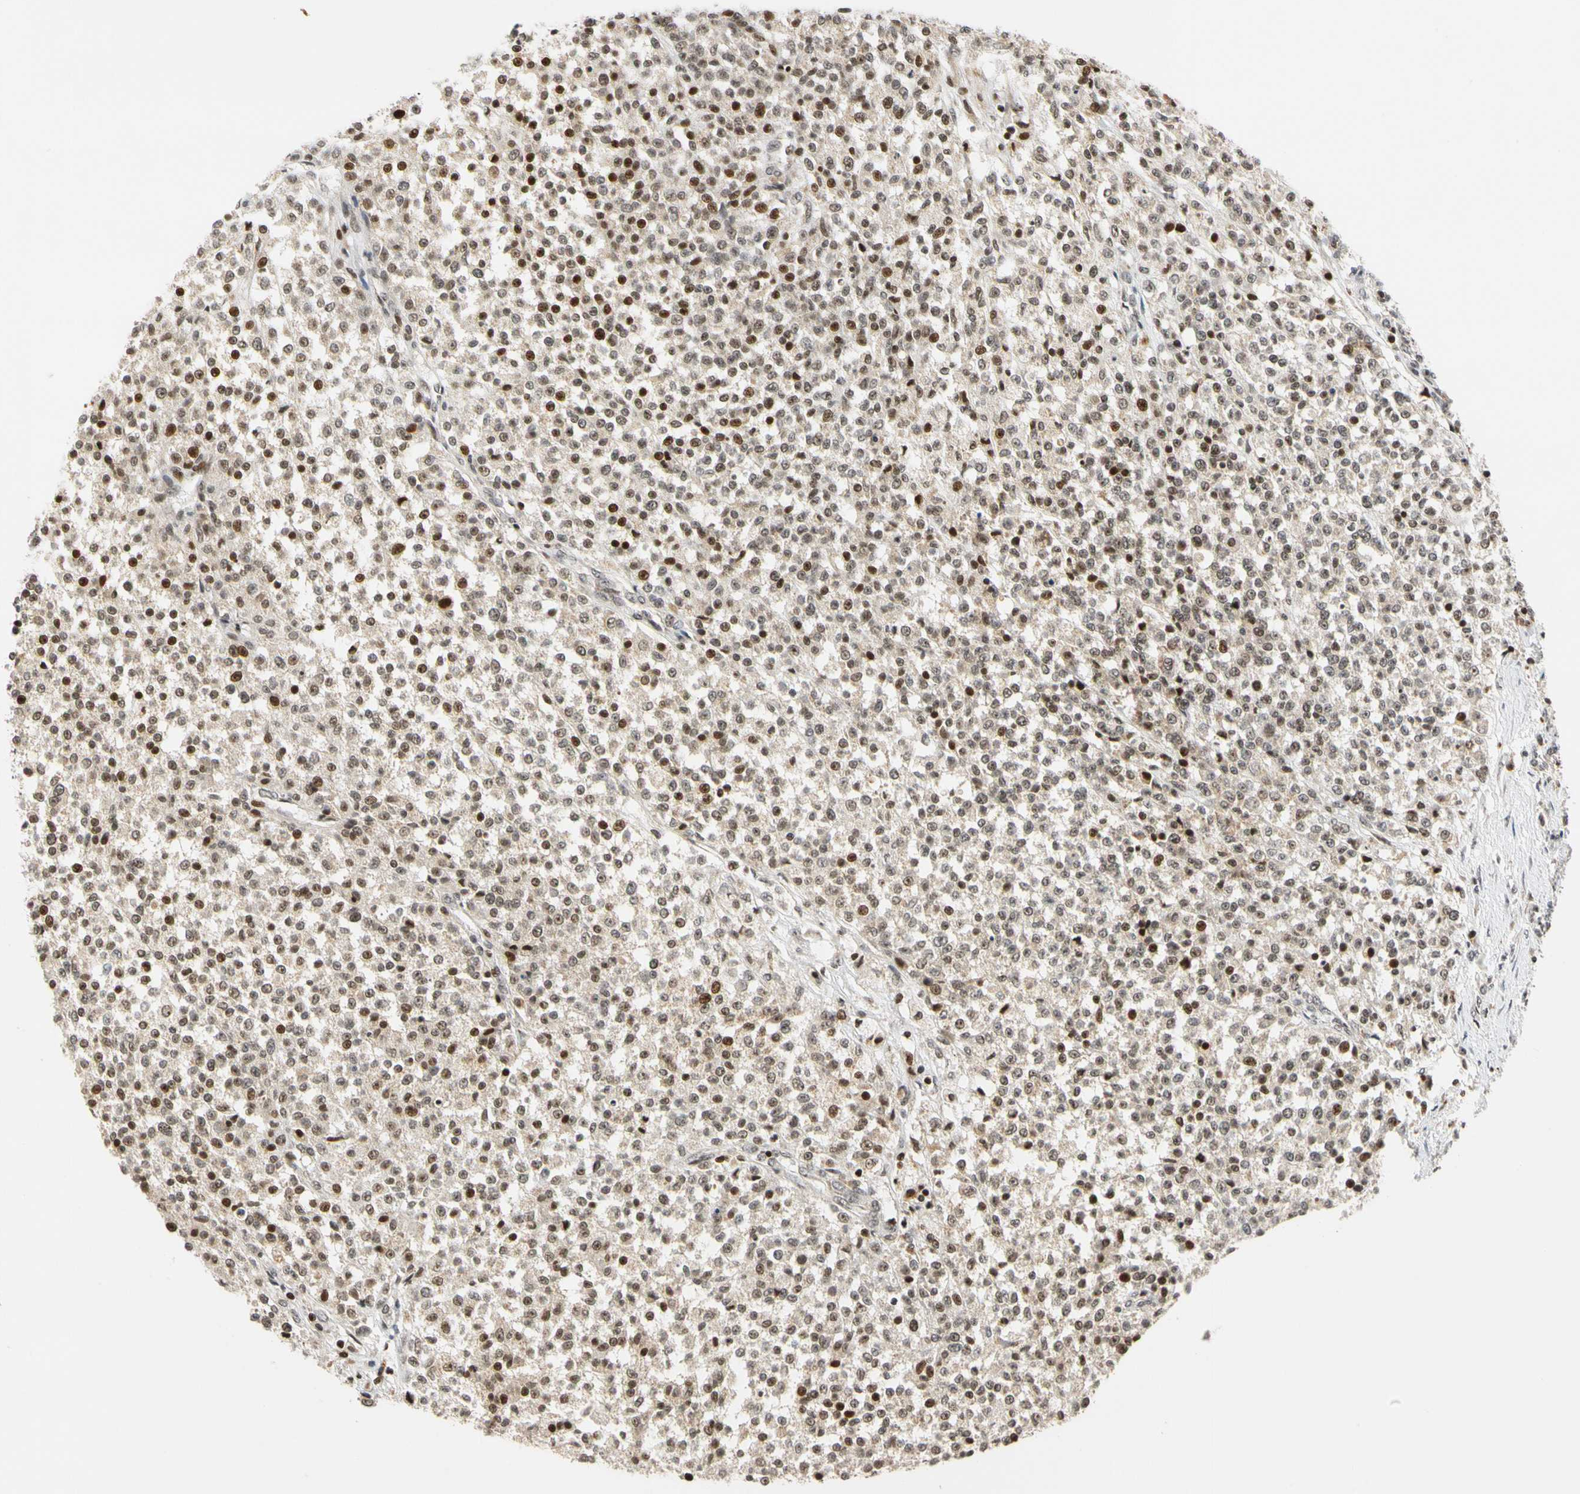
{"staining": {"intensity": "moderate", "quantity": ">75%", "location": "cytoplasmic/membranous,nuclear"}, "tissue": "testis cancer", "cell_type": "Tumor cells", "image_type": "cancer", "snomed": [{"axis": "morphology", "description": "Seminoma, NOS"}, {"axis": "topography", "description": "Testis"}], "caption": "A micrograph of human testis cancer (seminoma) stained for a protein reveals moderate cytoplasmic/membranous and nuclear brown staining in tumor cells. The protein is shown in brown color, while the nuclei are stained blue.", "gene": "CDK7", "patient": {"sex": "male", "age": 59}}